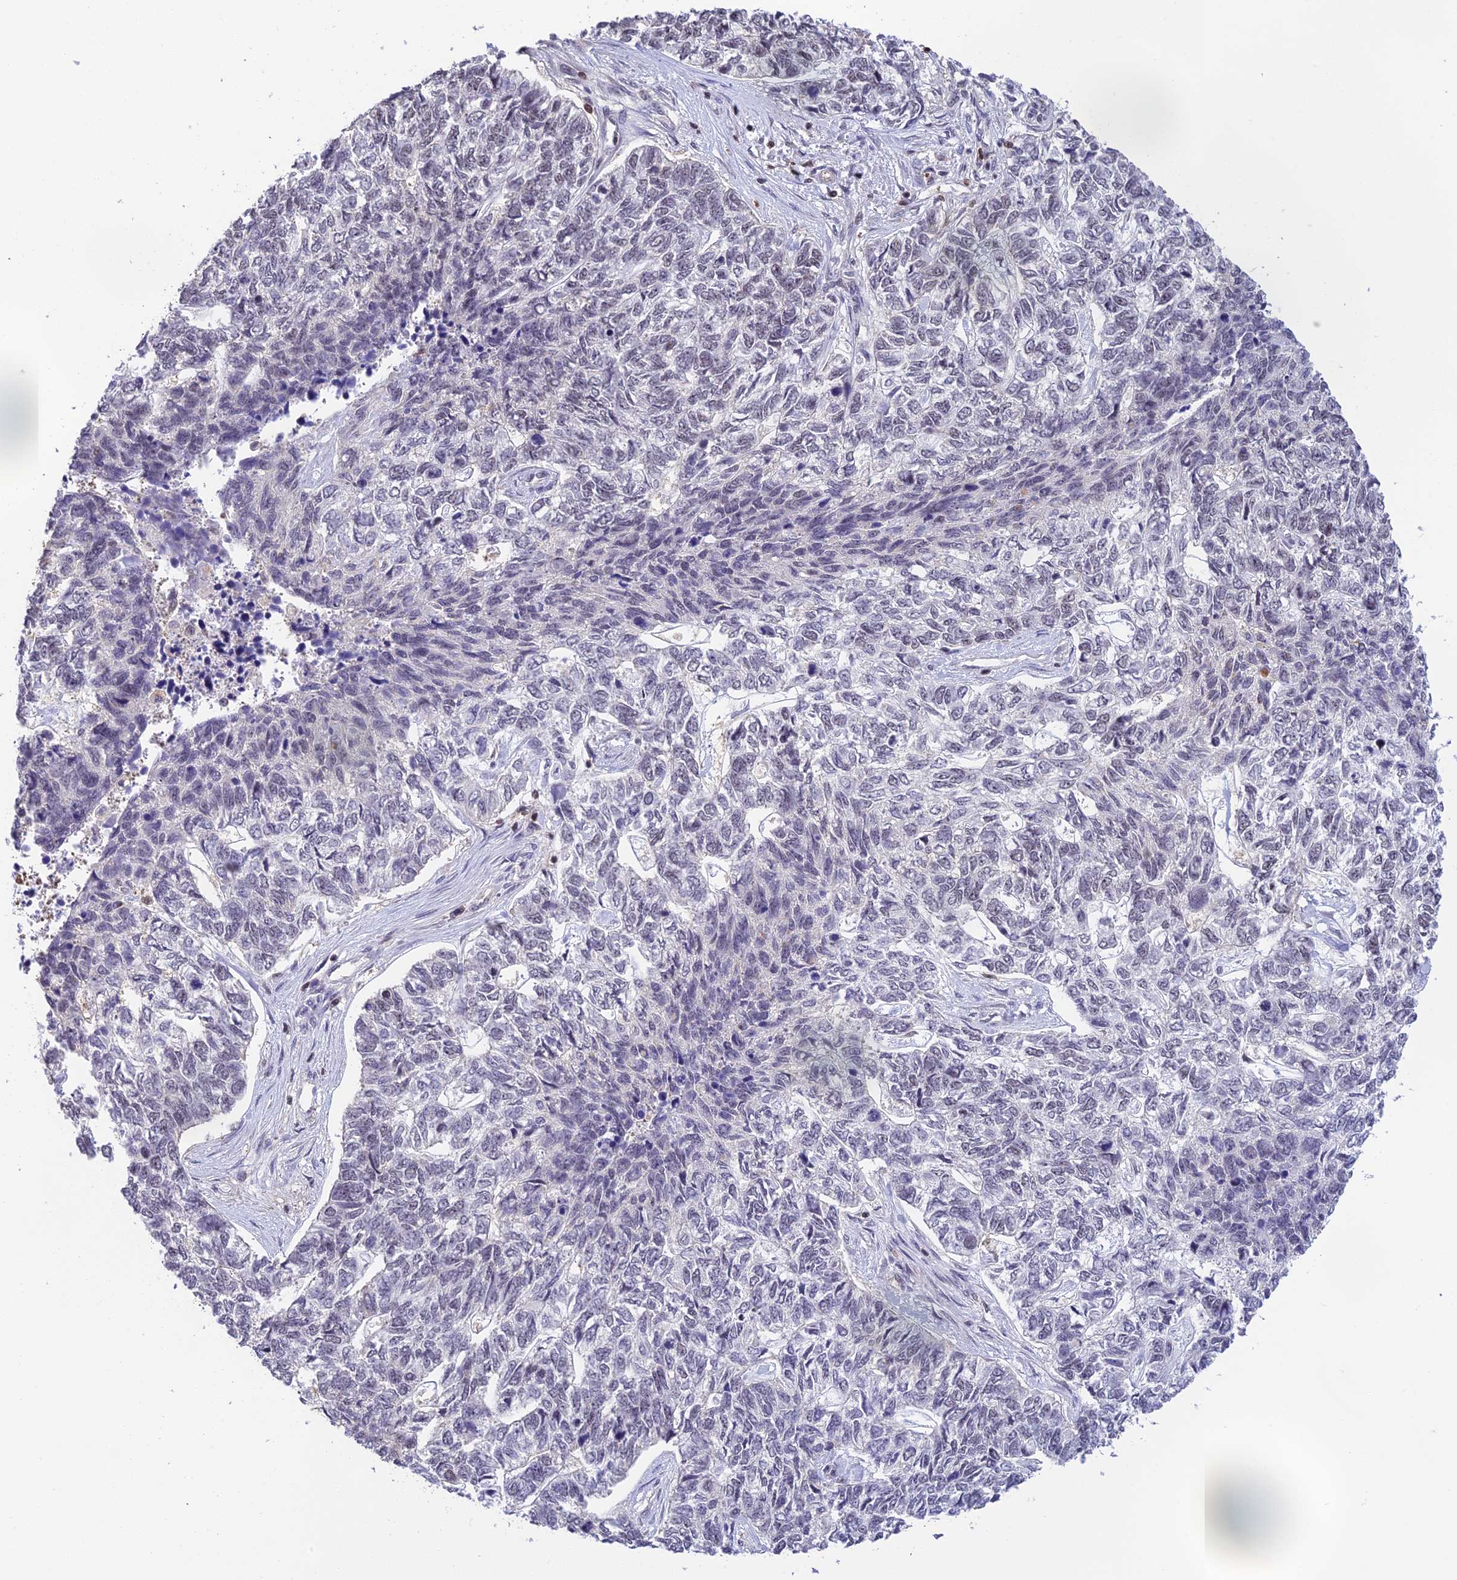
{"staining": {"intensity": "negative", "quantity": "none", "location": "none"}, "tissue": "skin cancer", "cell_type": "Tumor cells", "image_type": "cancer", "snomed": [{"axis": "morphology", "description": "Basal cell carcinoma"}, {"axis": "topography", "description": "Skin"}], "caption": "Immunohistochemistry (IHC) photomicrograph of human basal cell carcinoma (skin) stained for a protein (brown), which exhibits no positivity in tumor cells. (Immunohistochemistry, brightfield microscopy, high magnification).", "gene": "THAP11", "patient": {"sex": "female", "age": 65}}